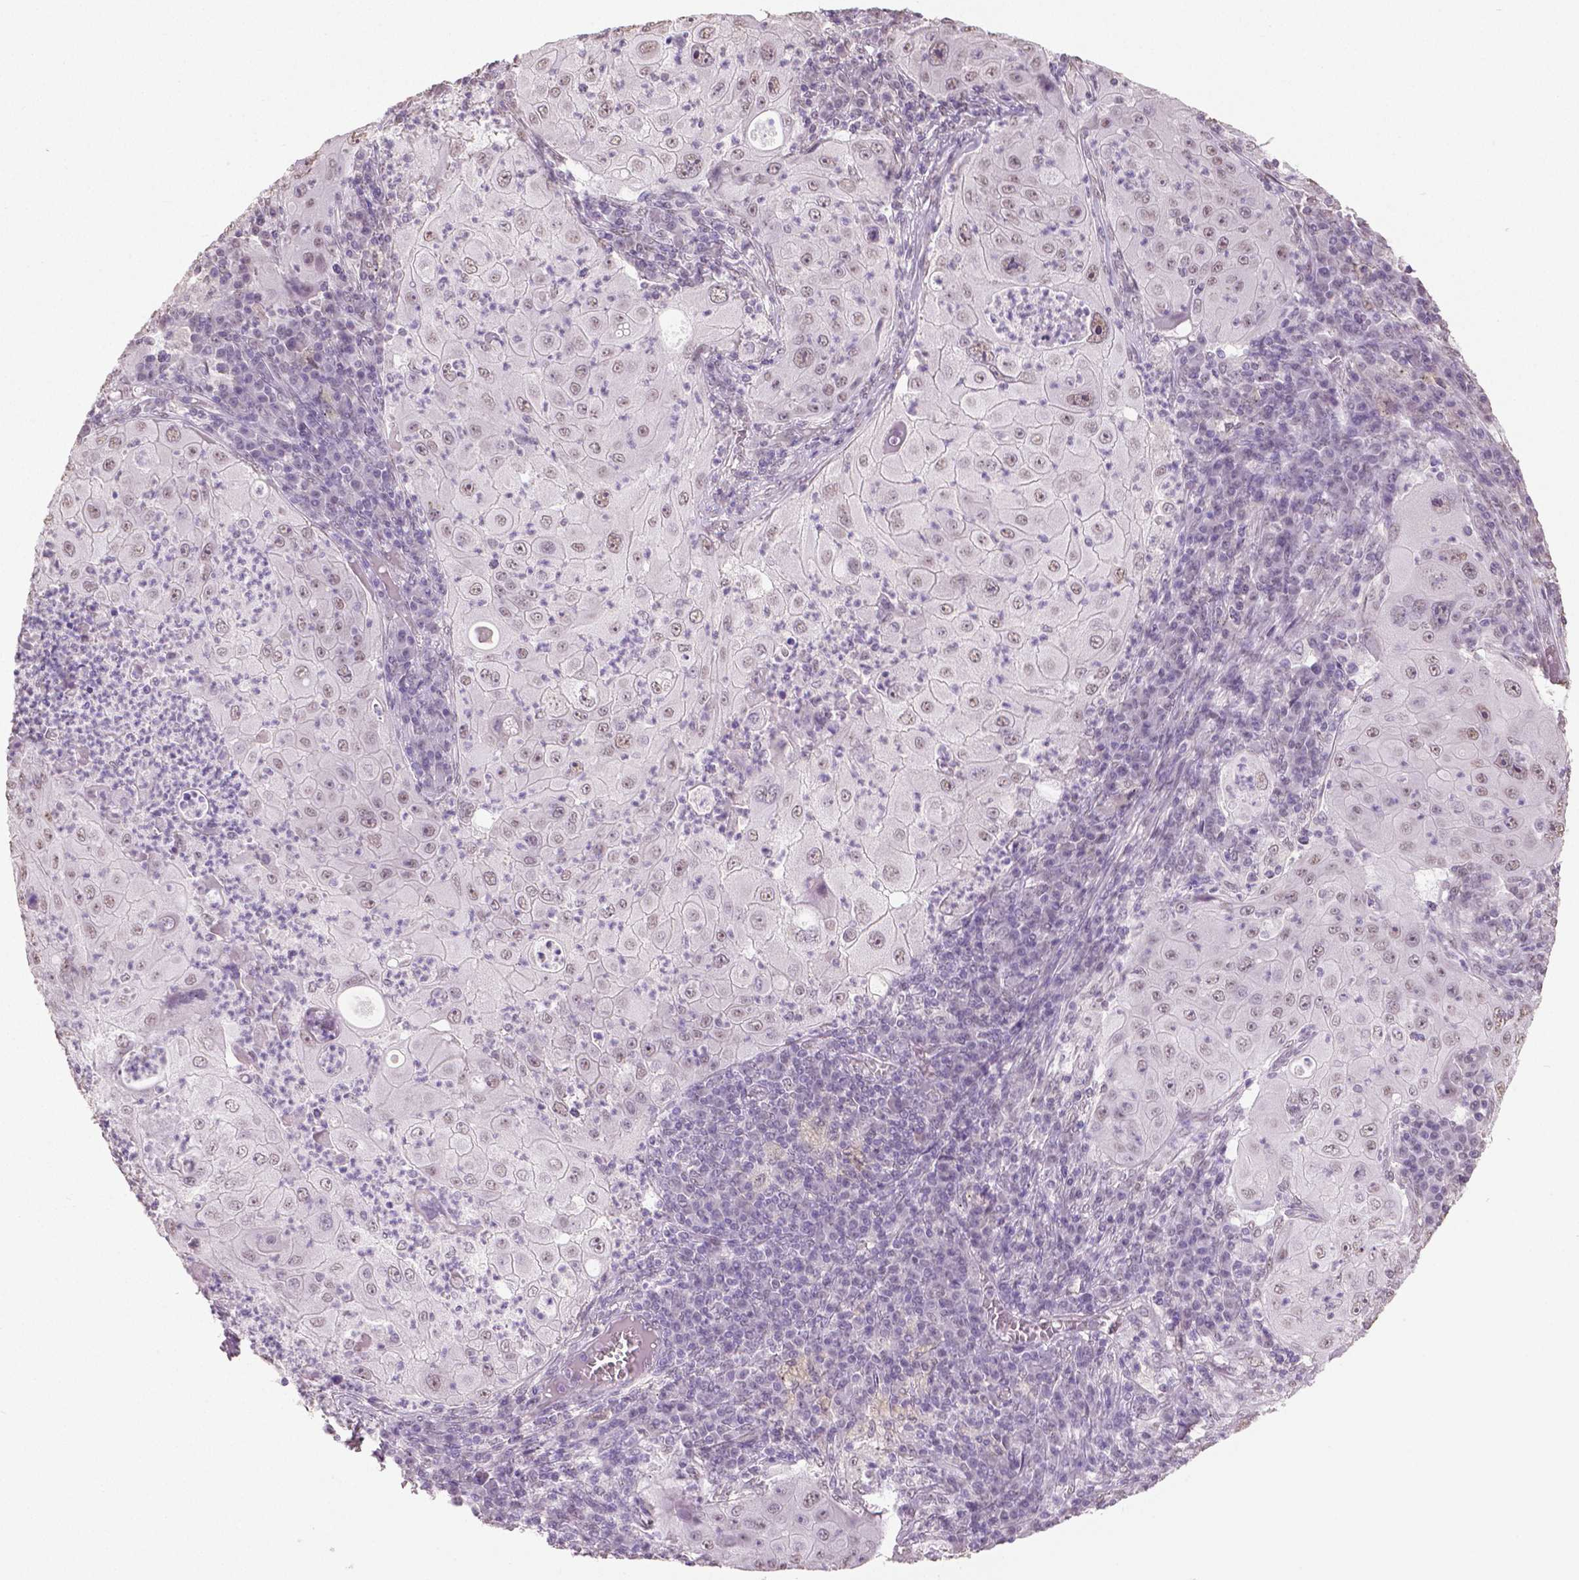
{"staining": {"intensity": "negative", "quantity": "none", "location": "none"}, "tissue": "lung cancer", "cell_type": "Tumor cells", "image_type": "cancer", "snomed": [{"axis": "morphology", "description": "Squamous cell carcinoma, NOS"}, {"axis": "topography", "description": "Lung"}], "caption": "This is an immunohistochemistry (IHC) image of lung squamous cell carcinoma. There is no staining in tumor cells.", "gene": "IGF2BP1", "patient": {"sex": "female", "age": 59}}